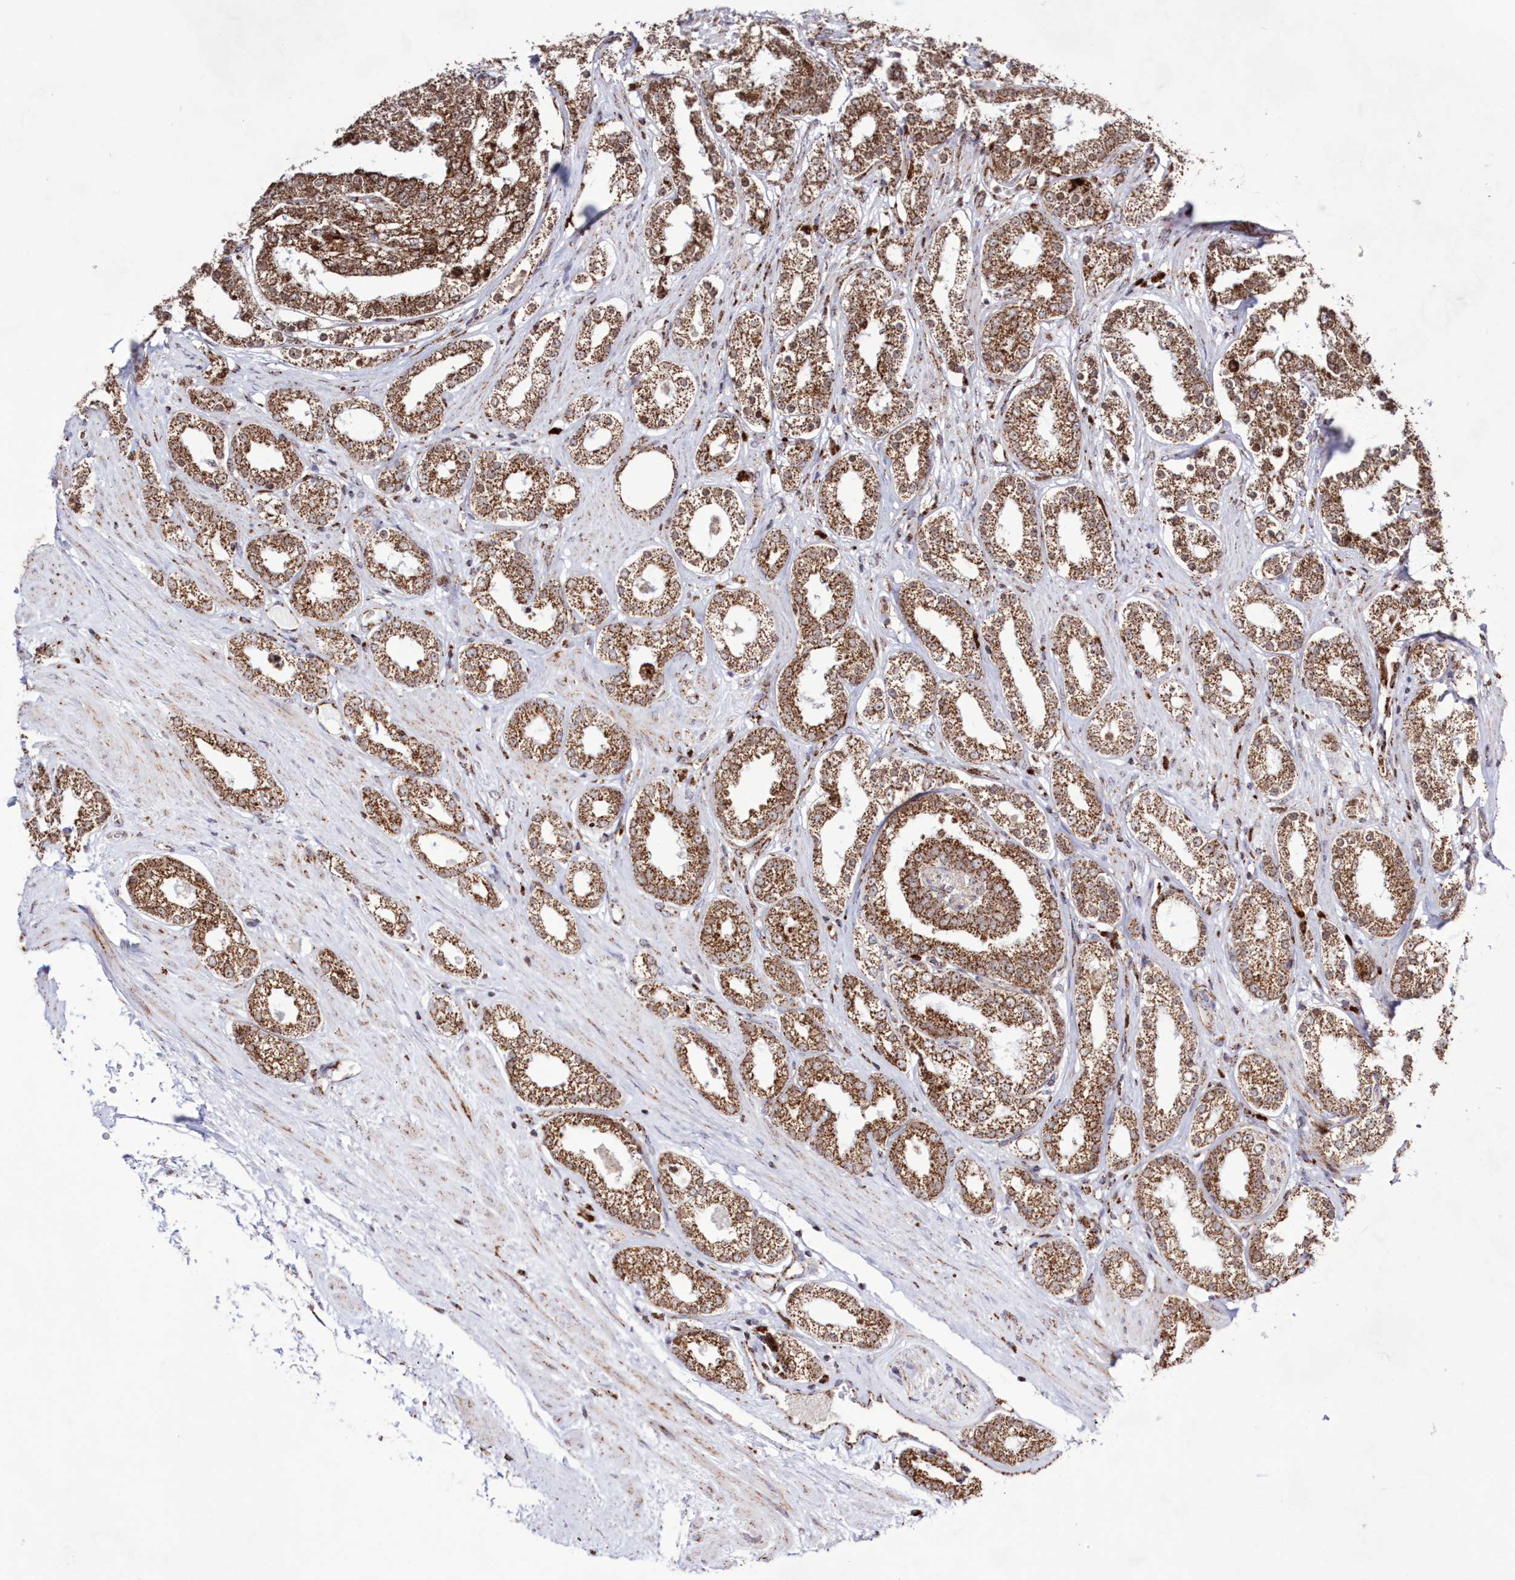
{"staining": {"intensity": "moderate", "quantity": ">75%", "location": "cytoplasmic/membranous"}, "tissue": "prostate cancer", "cell_type": "Tumor cells", "image_type": "cancer", "snomed": [{"axis": "morphology", "description": "Normal tissue, NOS"}, {"axis": "morphology", "description": "Adenocarcinoma, High grade"}, {"axis": "topography", "description": "Prostate"}], "caption": "Immunohistochemical staining of high-grade adenocarcinoma (prostate) reveals moderate cytoplasmic/membranous protein positivity in about >75% of tumor cells.", "gene": "HADHB", "patient": {"sex": "male", "age": 83}}